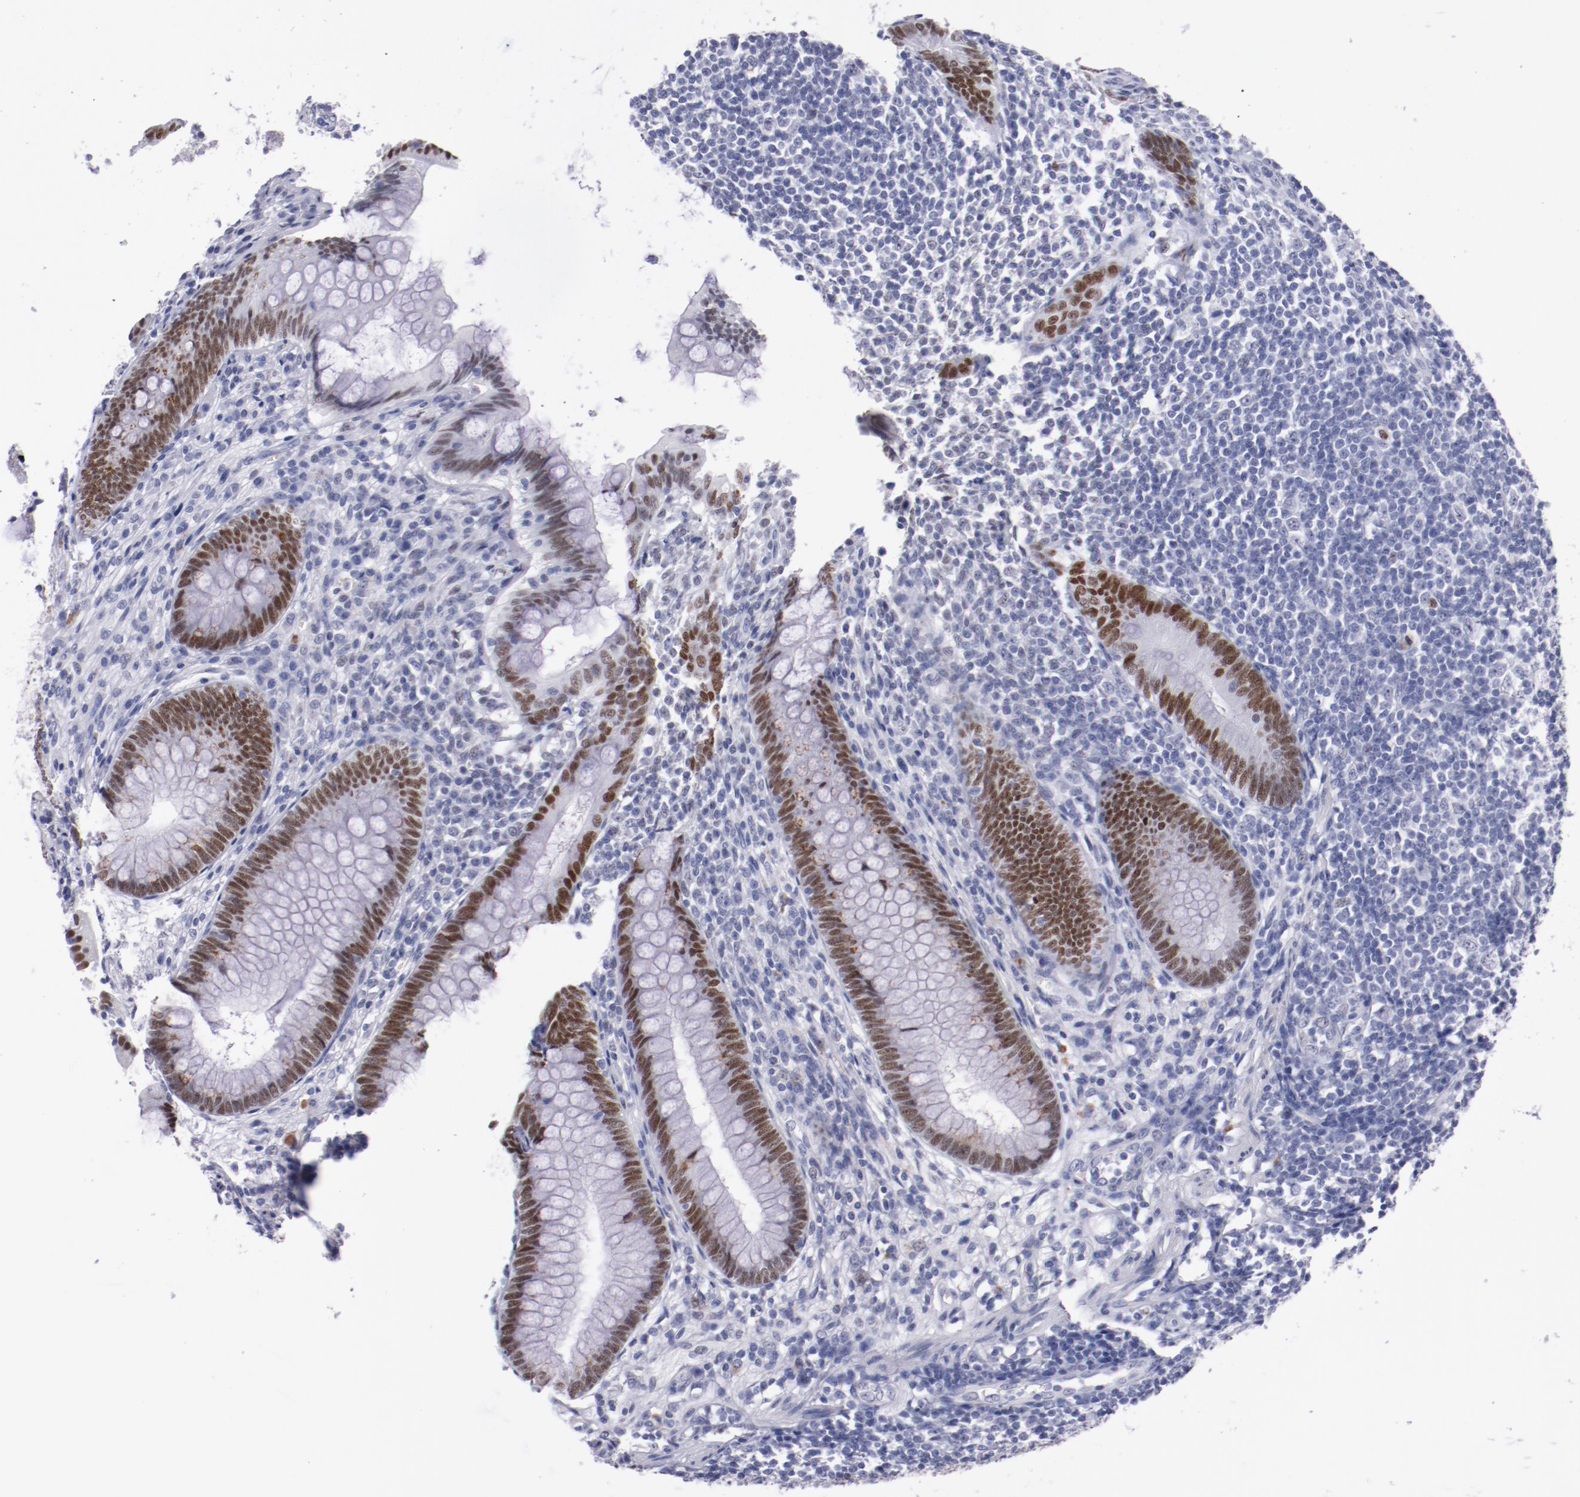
{"staining": {"intensity": "strong", "quantity": ">75%", "location": "nuclear"}, "tissue": "appendix", "cell_type": "Glandular cells", "image_type": "normal", "snomed": [{"axis": "morphology", "description": "Normal tissue, NOS"}, {"axis": "topography", "description": "Appendix"}], "caption": "This histopathology image displays immunohistochemistry staining of normal appendix, with high strong nuclear expression in approximately >75% of glandular cells.", "gene": "HNF1B", "patient": {"sex": "female", "age": 66}}